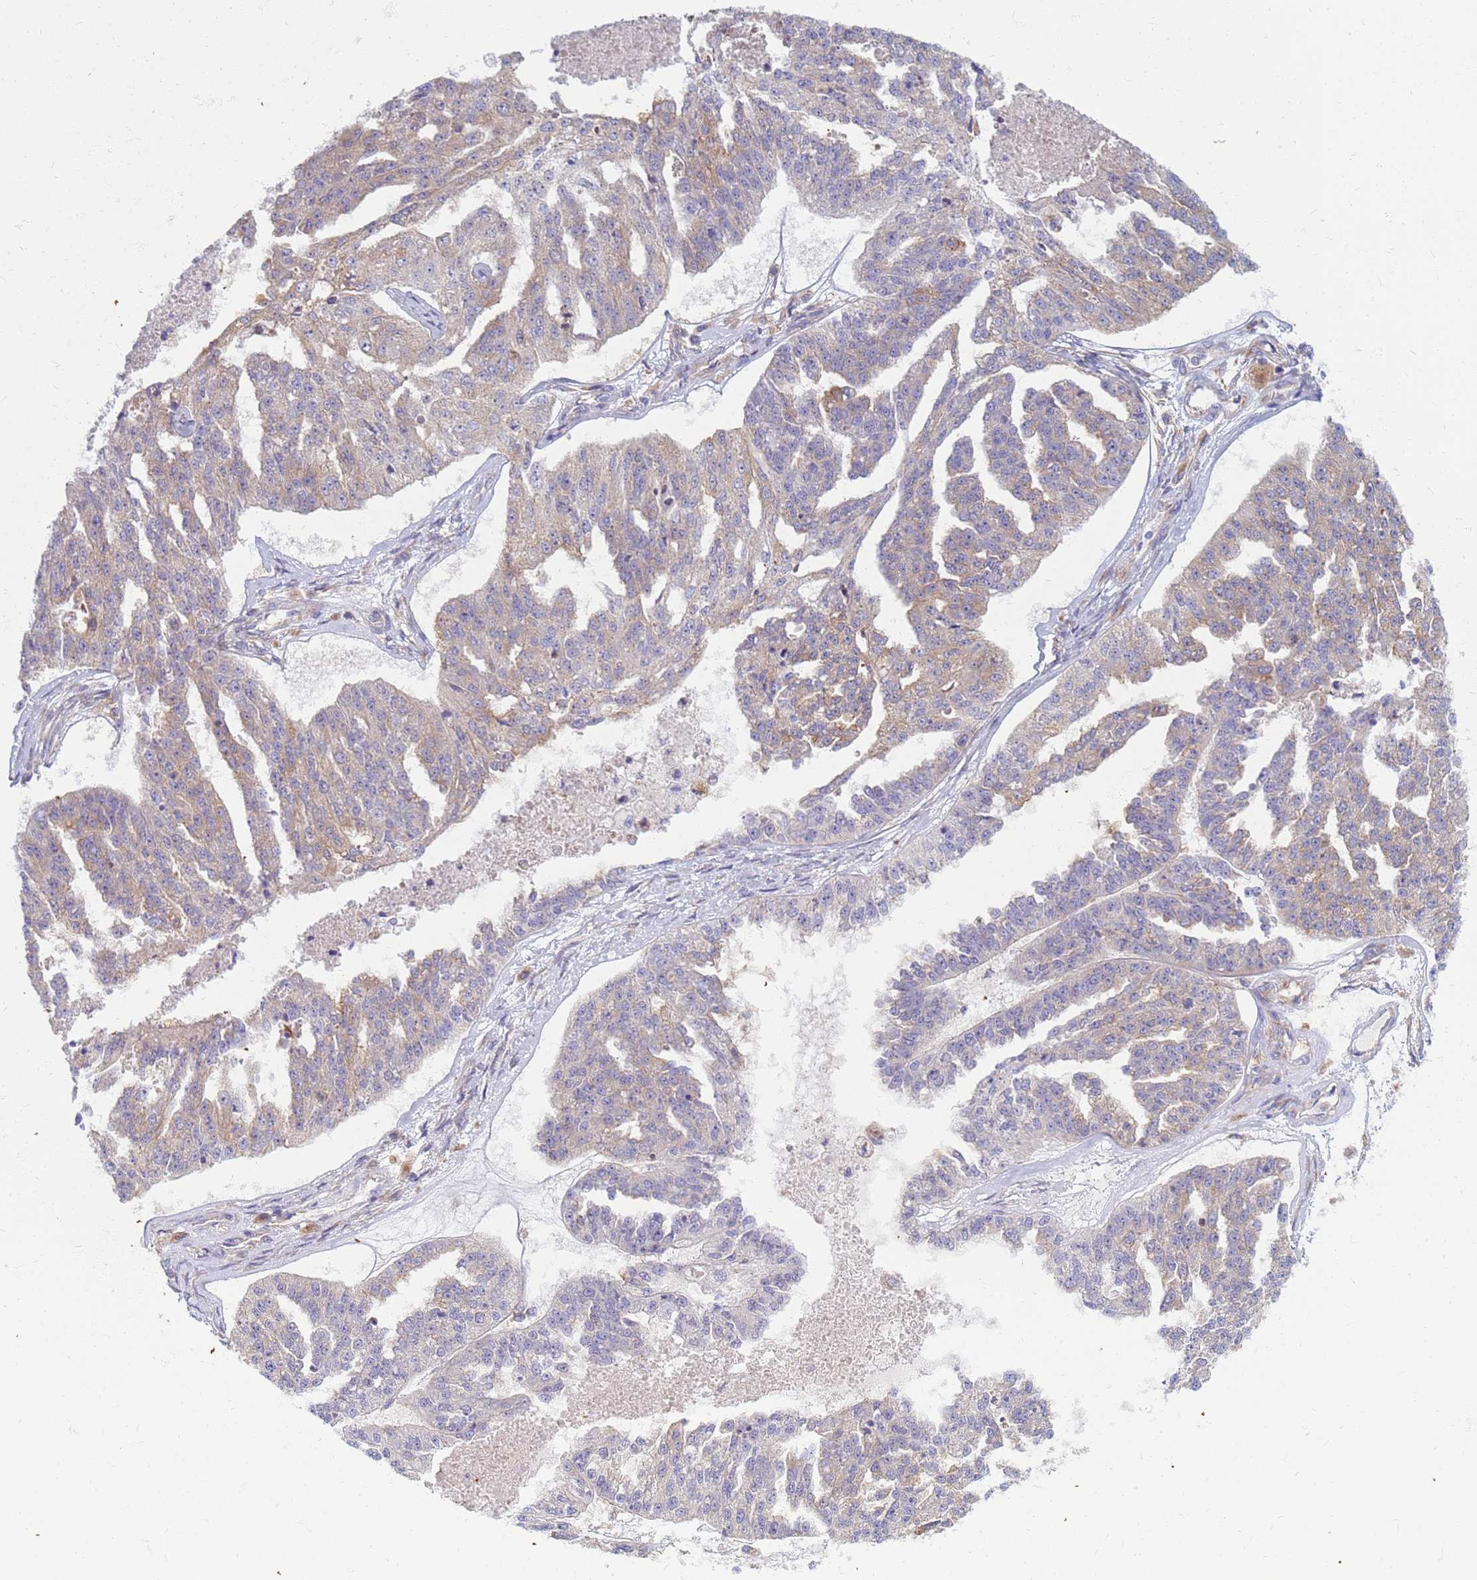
{"staining": {"intensity": "weak", "quantity": "25%-75%", "location": "cytoplasmic/membranous"}, "tissue": "ovarian cancer", "cell_type": "Tumor cells", "image_type": "cancer", "snomed": [{"axis": "morphology", "description": "Cystadenocarcinoma, serous, NOS"}, {"axis": "topography", "description": "Ovary"}], "caption": "Immunohistochemical staining of serous cystadenocarcinoma (ovarian) demonstrates low levels of weak cytoplasmic/membranous protein expression in about 25%-75% of tumor cells.", "gene": "EEA1", "patient": {"sex": "female", "age": 58}}